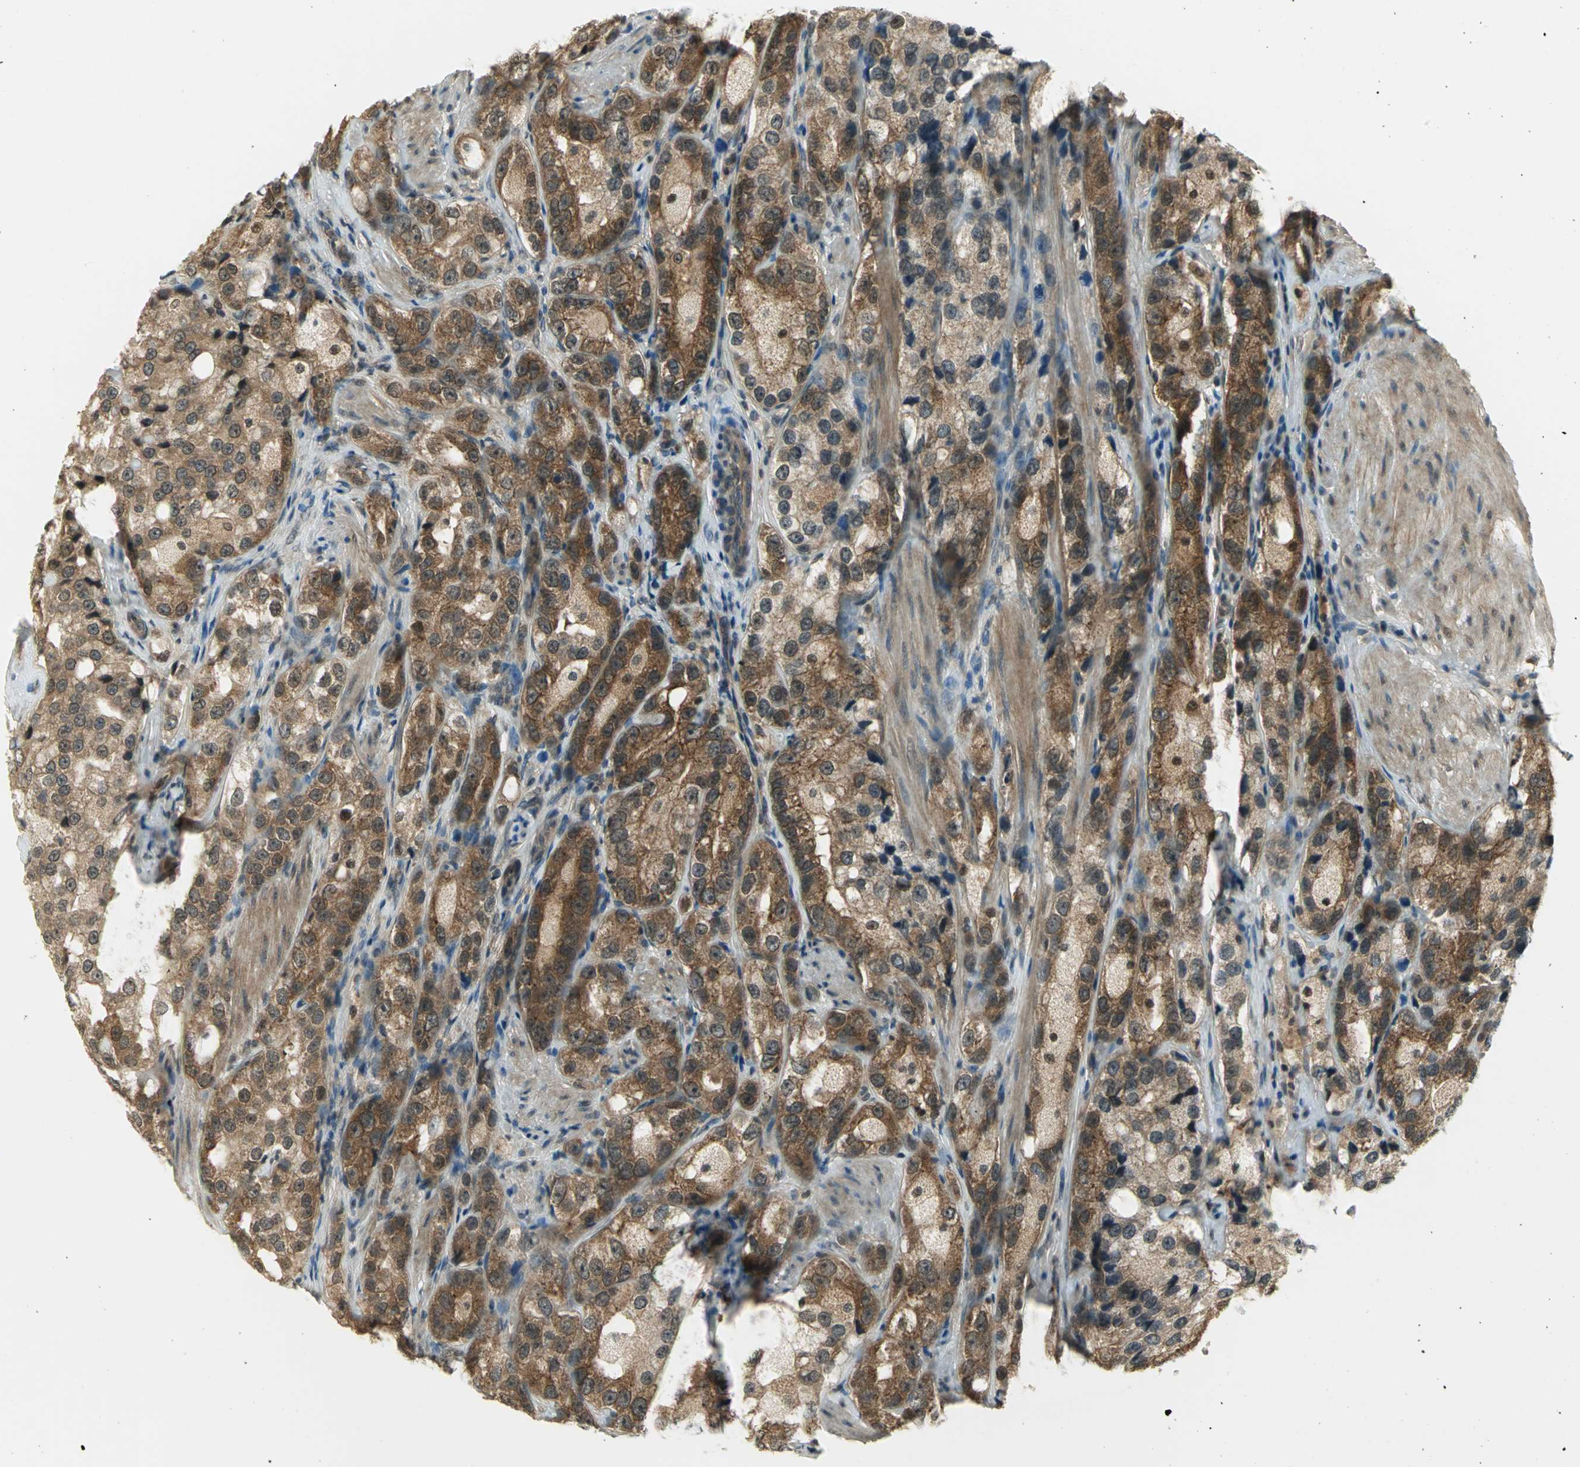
{"staining": {"intensity": "moderate", "quantity": ">75%", "location": "cytoplasmic/membranous"}, "tissue": "prostate cancer", "cell_type": "Tumor cells", "image_type": "cancer", "snomed": [{"axis": "morphology", "description": "Adenocarcinoma, High grade"}, {"axis": "topography", "description": "Prostate"}], "caption": "Protein staining displays moderate cytoplasmic/membranous positivity in approximately >75% of tumor cells in high-grade adenocarcinoma (prostate).", "gene": "CDC34", "patient": {"sex": "male", "age": 63}}